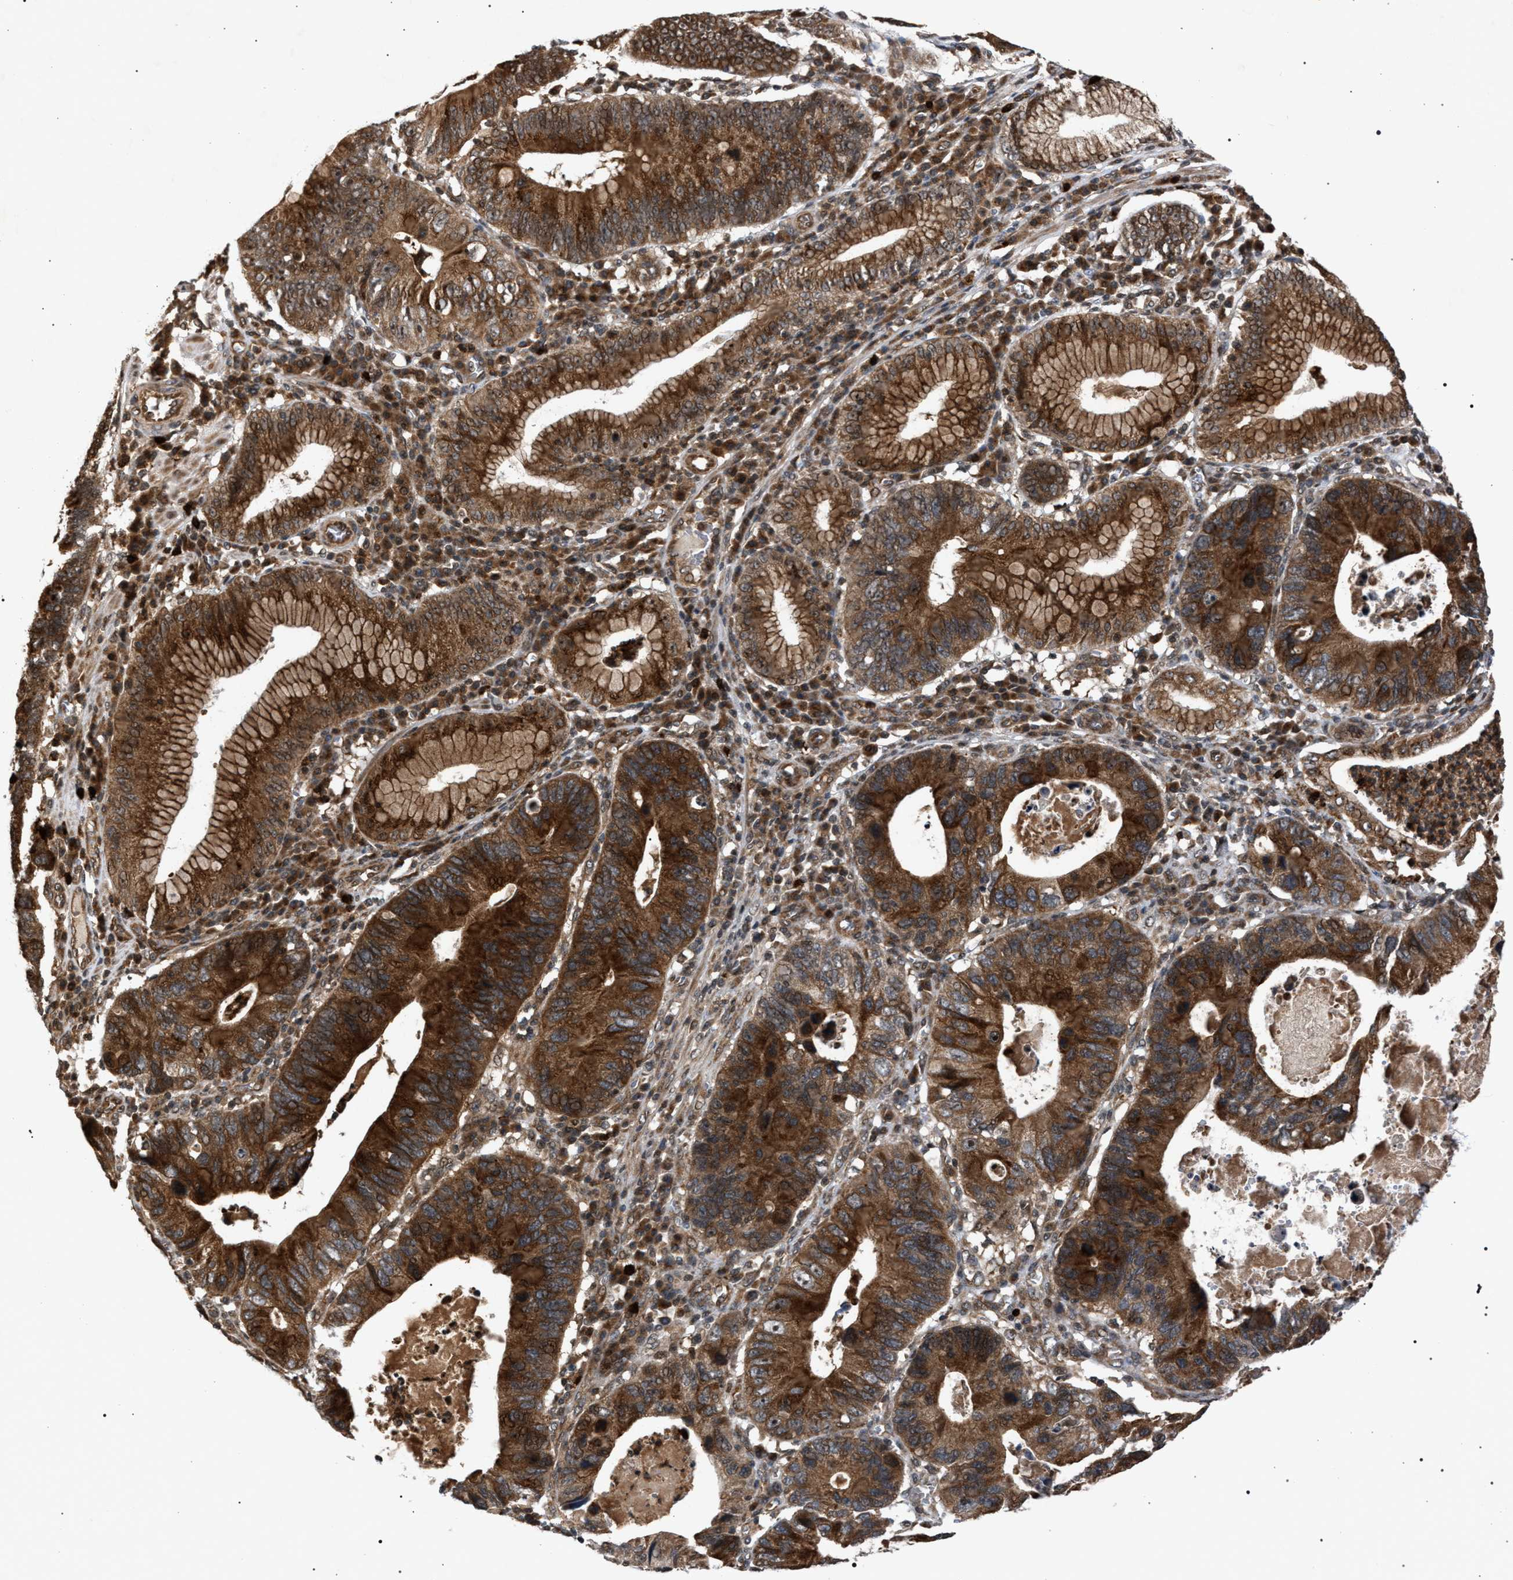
{"staining": {"intensity": "strong", "quantity": ">75%", "location": "cytoplasmic/membranous,nuclear"}, "tissue": "stomach cancer", "cell_type": "Tumor cells", "image_type": "cancer", "snomed": [{"axis": "morphology", "description": "Adenocarcinoma, NOS"}, {"axis": "topography", "description": "Stomach"}], "caption": "The immunohistochemical stain highlights strong cytoplasmic/membranous and nuclear expression in tumor cells of adenocarcinoma (stomach) tissue.", "gene": "IRAK4", "patient": {"sex": "male", "age": 59}}